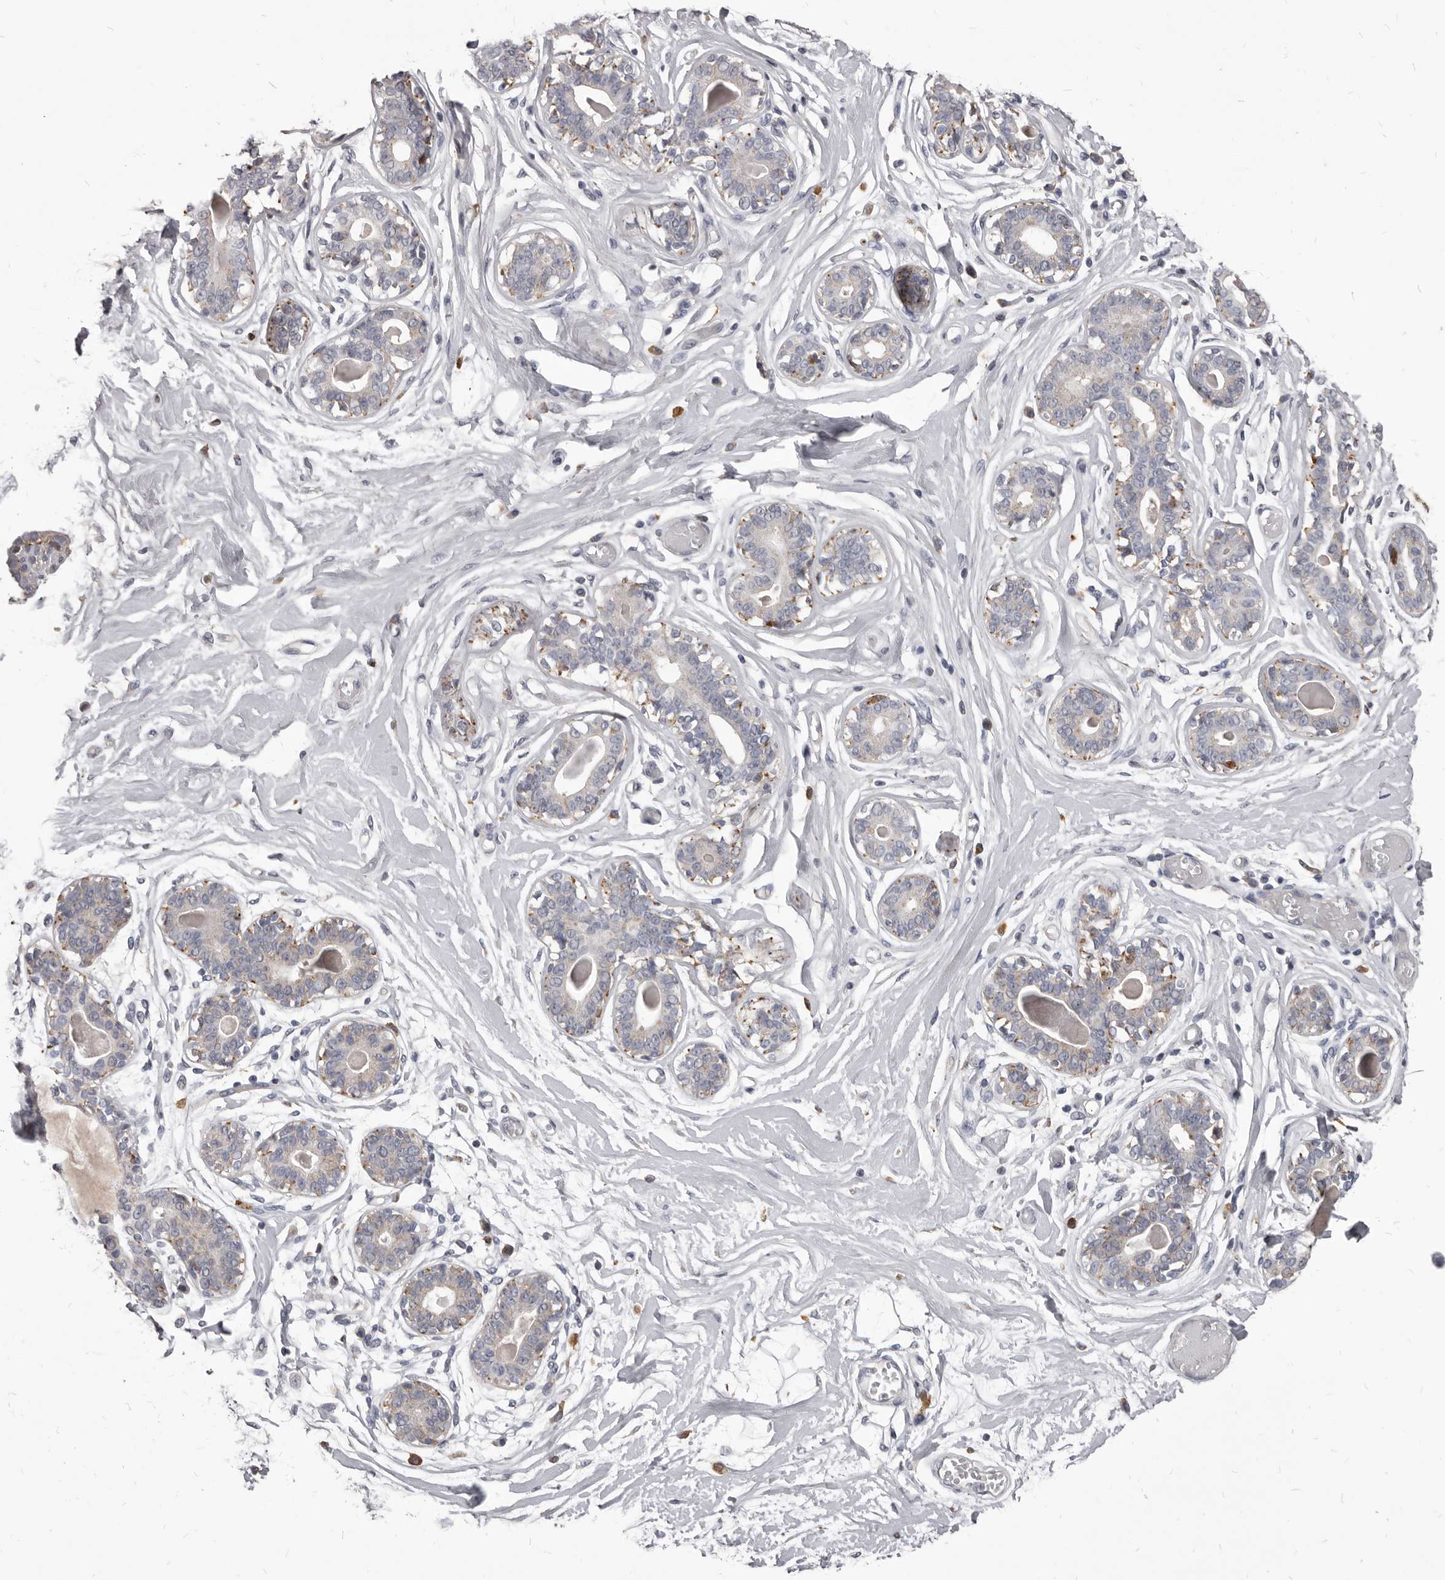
{"staining": {"intensity": "negative", "quantity": "none", "location": "none"}, "tissue": "breast", "cell_type": "Adipocytes", "image_type": "normal", "snomed": [{"axis": "morphology", "description": "Normal tissue, NOS"}, {"axis": "topography", "description": "Breast"}], "caption": "This is a photomicrograph of immunohistochemistry (IHC) staining of normal breast, which shows no staining in adipocytes. (Stains: DAB immunohistochemistry with hematoxylin counter stain, Microscopy: brightfield microscopy at high magnification).", "gene": "PI4K2A", "patient": {"sex": "female", "age": 45}}